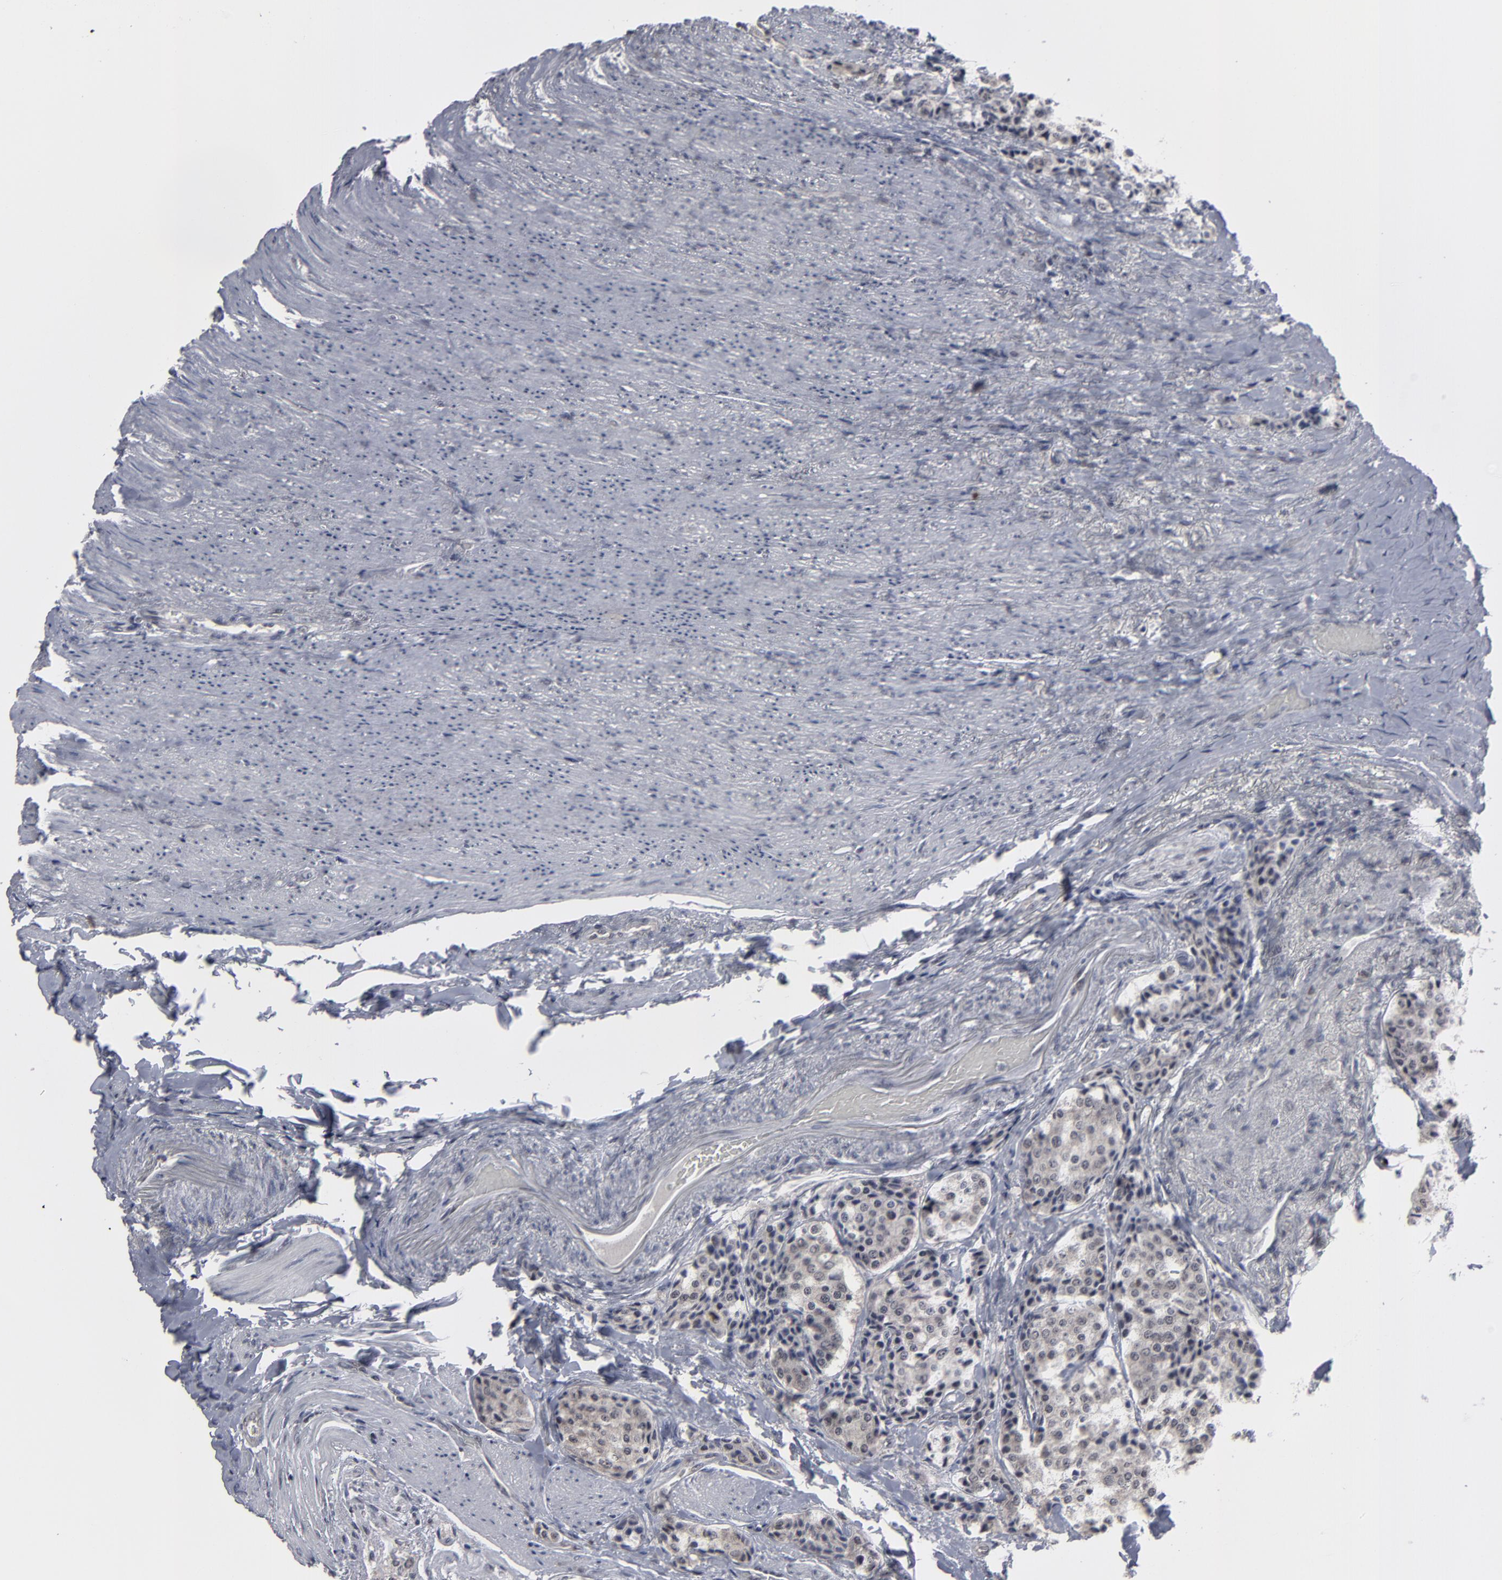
{"staining": {"intensity": "negative", "quantity": "none", "location": "none"}, "tissue": "carcinoid", "cell_type": "Tumor cells", "image_type": "cancer", "snomed": [{"axis": "morphology", "description": "Carcinoid, malignant, NOS"}, {"axis": "topography", "description": "Colon"}], "caption": "IHC image of neoplastic tissue: carcinoid (malignant) stained with DAB reveals no significant protein positivity in tumor cells.", "gene": "SSRP1", "patient": {"sex": "female", "age": 61}}